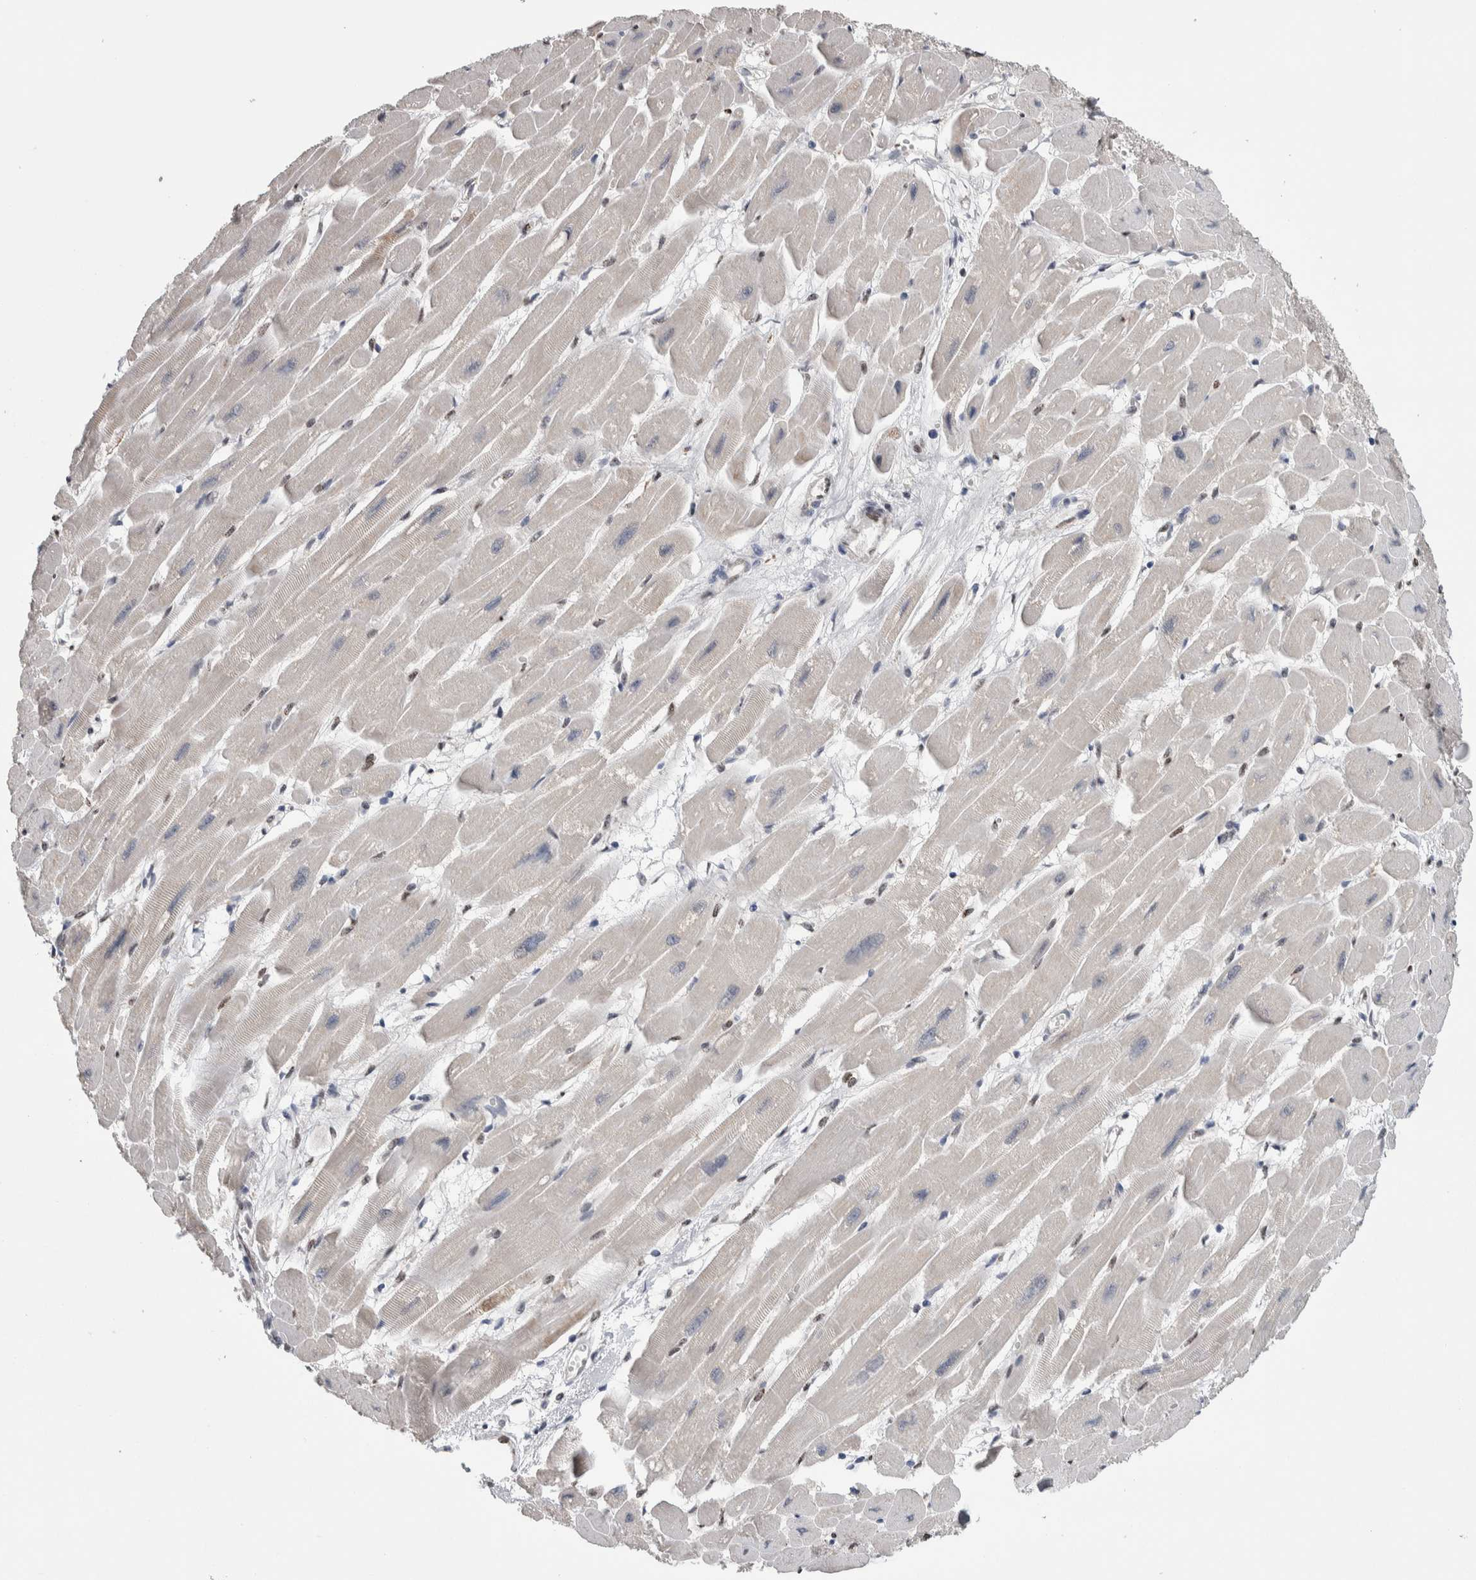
{"staining": {"intensity": "strong", "quantity": "<25%", "location": "nuclear"}, "tissue": "heart muscle", "cell_type": "Cardiomyocytes", "image_type": "normal", "snomed": [{"axis": "morphology", "description": "Normal tissue, NOS"}, {"axis": "topography", "description": "Heart"}], "caption": "Protein expression analysis of benign human heart muscle reveals strong nuclear expression in about <25% of cardiomyocytes.", "gene": "TAX1BP1", "patient": {"sex": "female", "age": 54}}